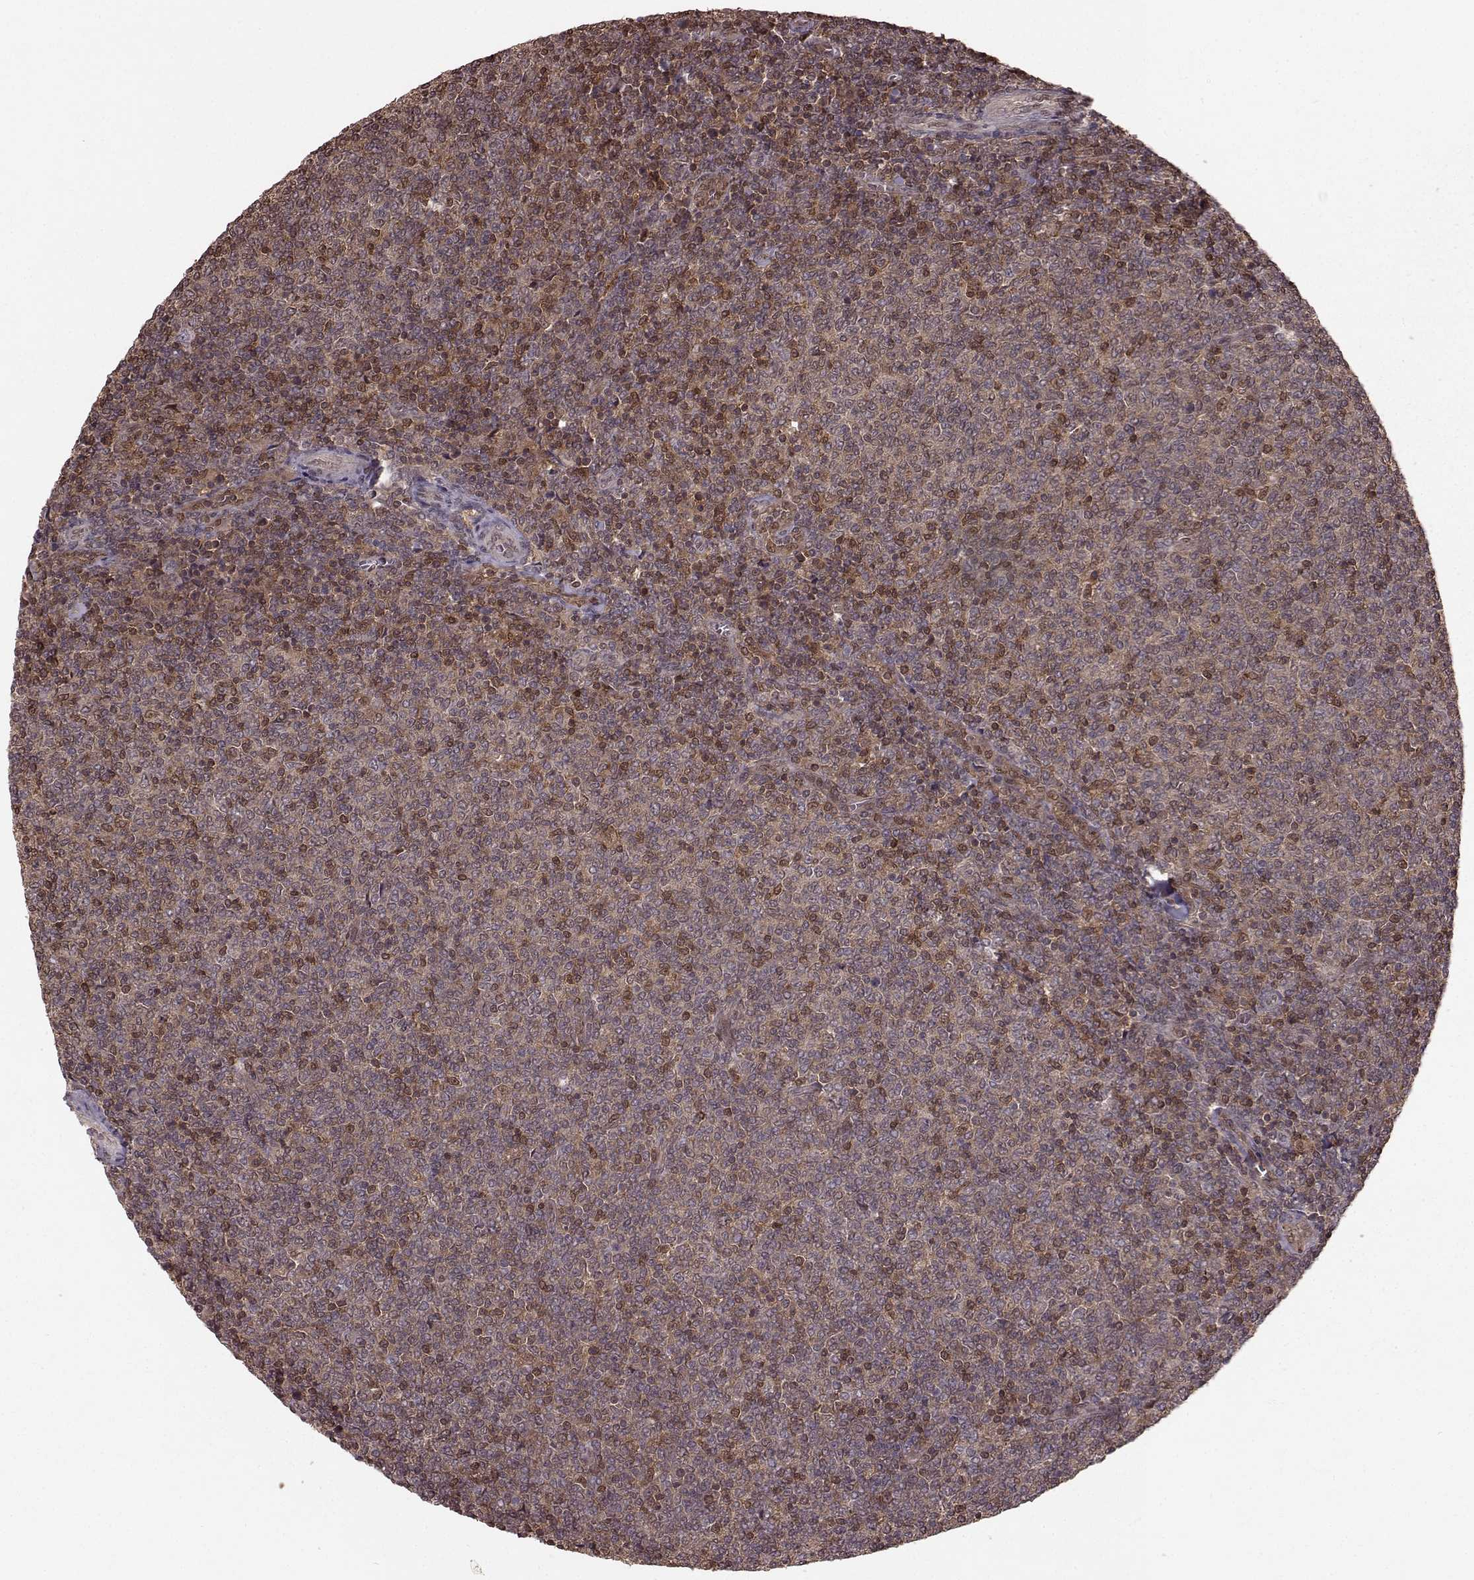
{"staining": {"intensity": "moderate", "quantity": "<25%", "location": "cytoplasmic/membranous,nuclear"}, "tissue": "lymphoma", "cell_type": "Tumor cells", "image_type": "cancer", "snomed": [{"axis": "morphology", "description": "Malignant lymphoma, non-Hodgkin's type, Low grade"}, {"axis": "topography", "description": "Lymph node"}], "caption": "Immunohistochemistry (IHC) of human malignant lymphoma, non-Hodgkin's type (low-grade) reveals low levels of moderate cytoplasmic/membranous and nuclear expression in about <25% of tumor cells.", "gene": "GSS", "patient": {"sex": "male", "age": 52}}